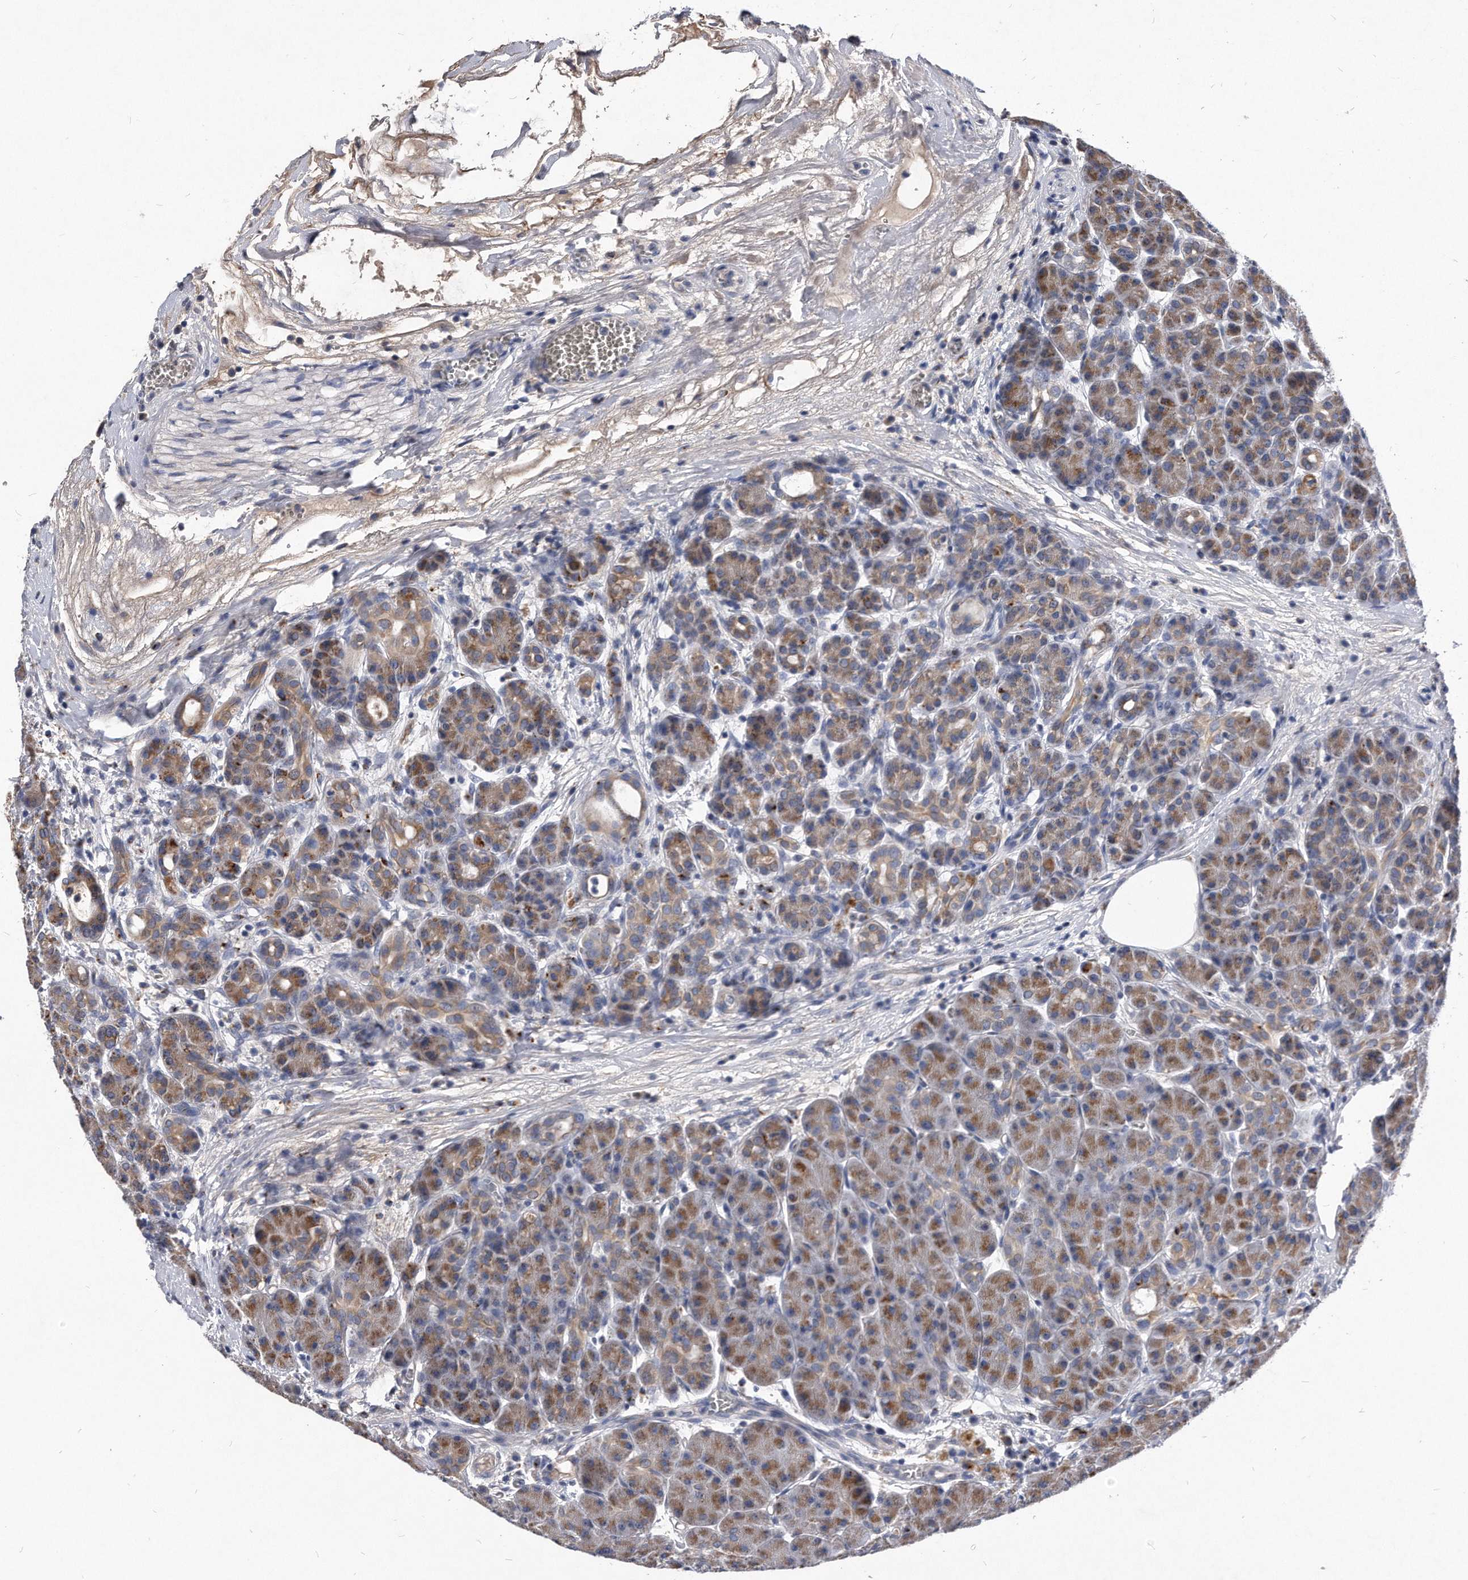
{"staining": {"intensity": "moderate", "quantity": ">75%", "location": "cytoplasmic/membranous"}, "tissue": "pancreas", "cell_type": "Exocrine glandular cells", "image_type": "normal", "snomed": [{"axis": "morphology", "description": "Normal tissue, NOS"}, {"axis": "topography", "description": "Pancreas"}], "caption": "High-power microscopy captured an immunohistochemistry micrograph of normal pancreas, revealing moderate cytoplasmic/membranous expression in about >75% of exocrine glandular cells.", "gene": "MGAT4A", "patient": {"sex": "male", "age": 63}}